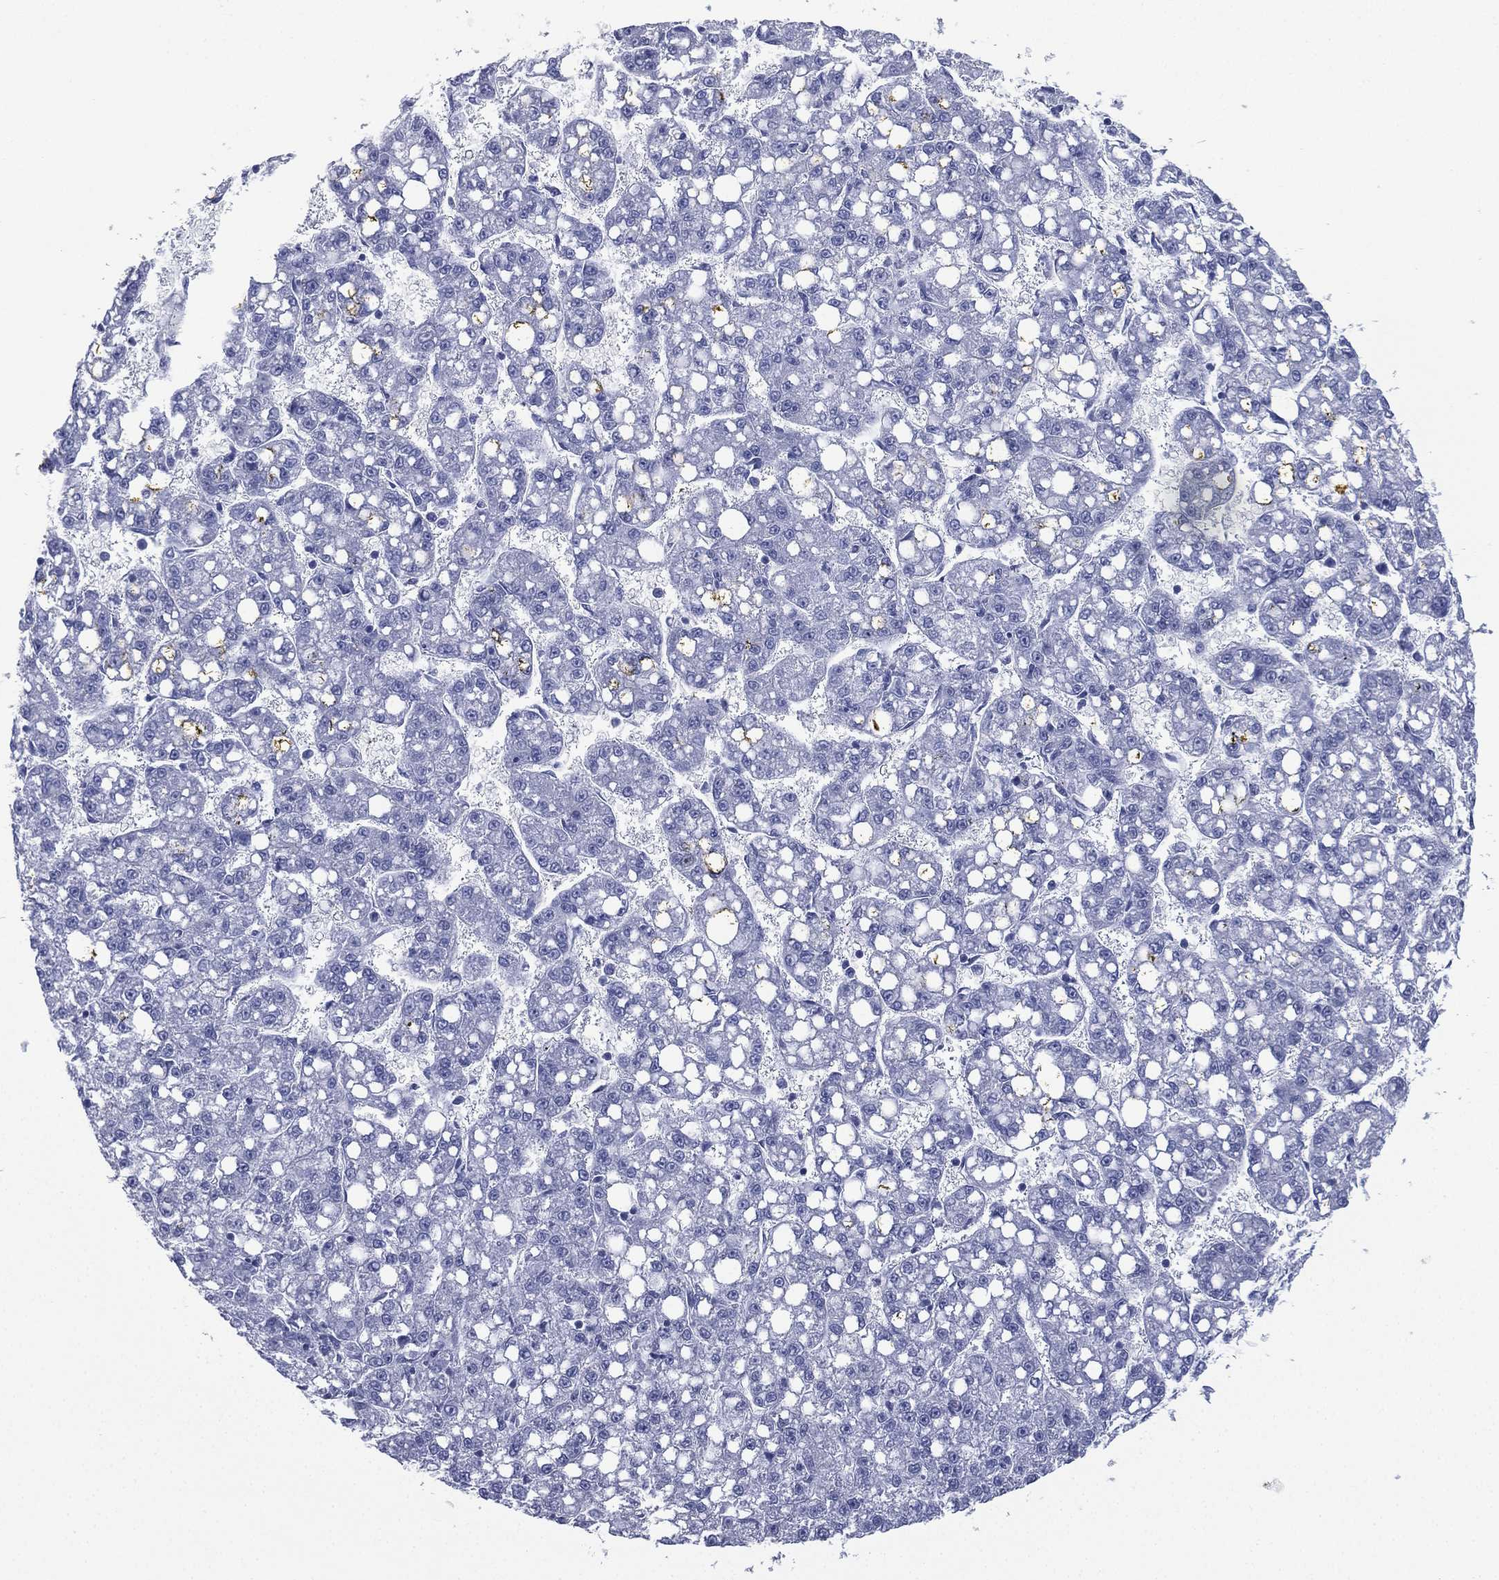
{"staining": {"intensity": "negative", "quantity": "none", "location": "none"}, "tissue": "liver cancer", "cell_type": "Tumor cells", "image_type": "cancer", "snomed": [{"axis": "morphology", "description": "Carcinoma, Hepatocellular, NOS"}, {"axis": "topography", "description": "Liver"}], "caption": "Tumor cells show no significant protein expression in liver cancer (hepatocellular carcinoma).", "gene": "FCER2", "patient": {"sex": "female", "age": 65}}